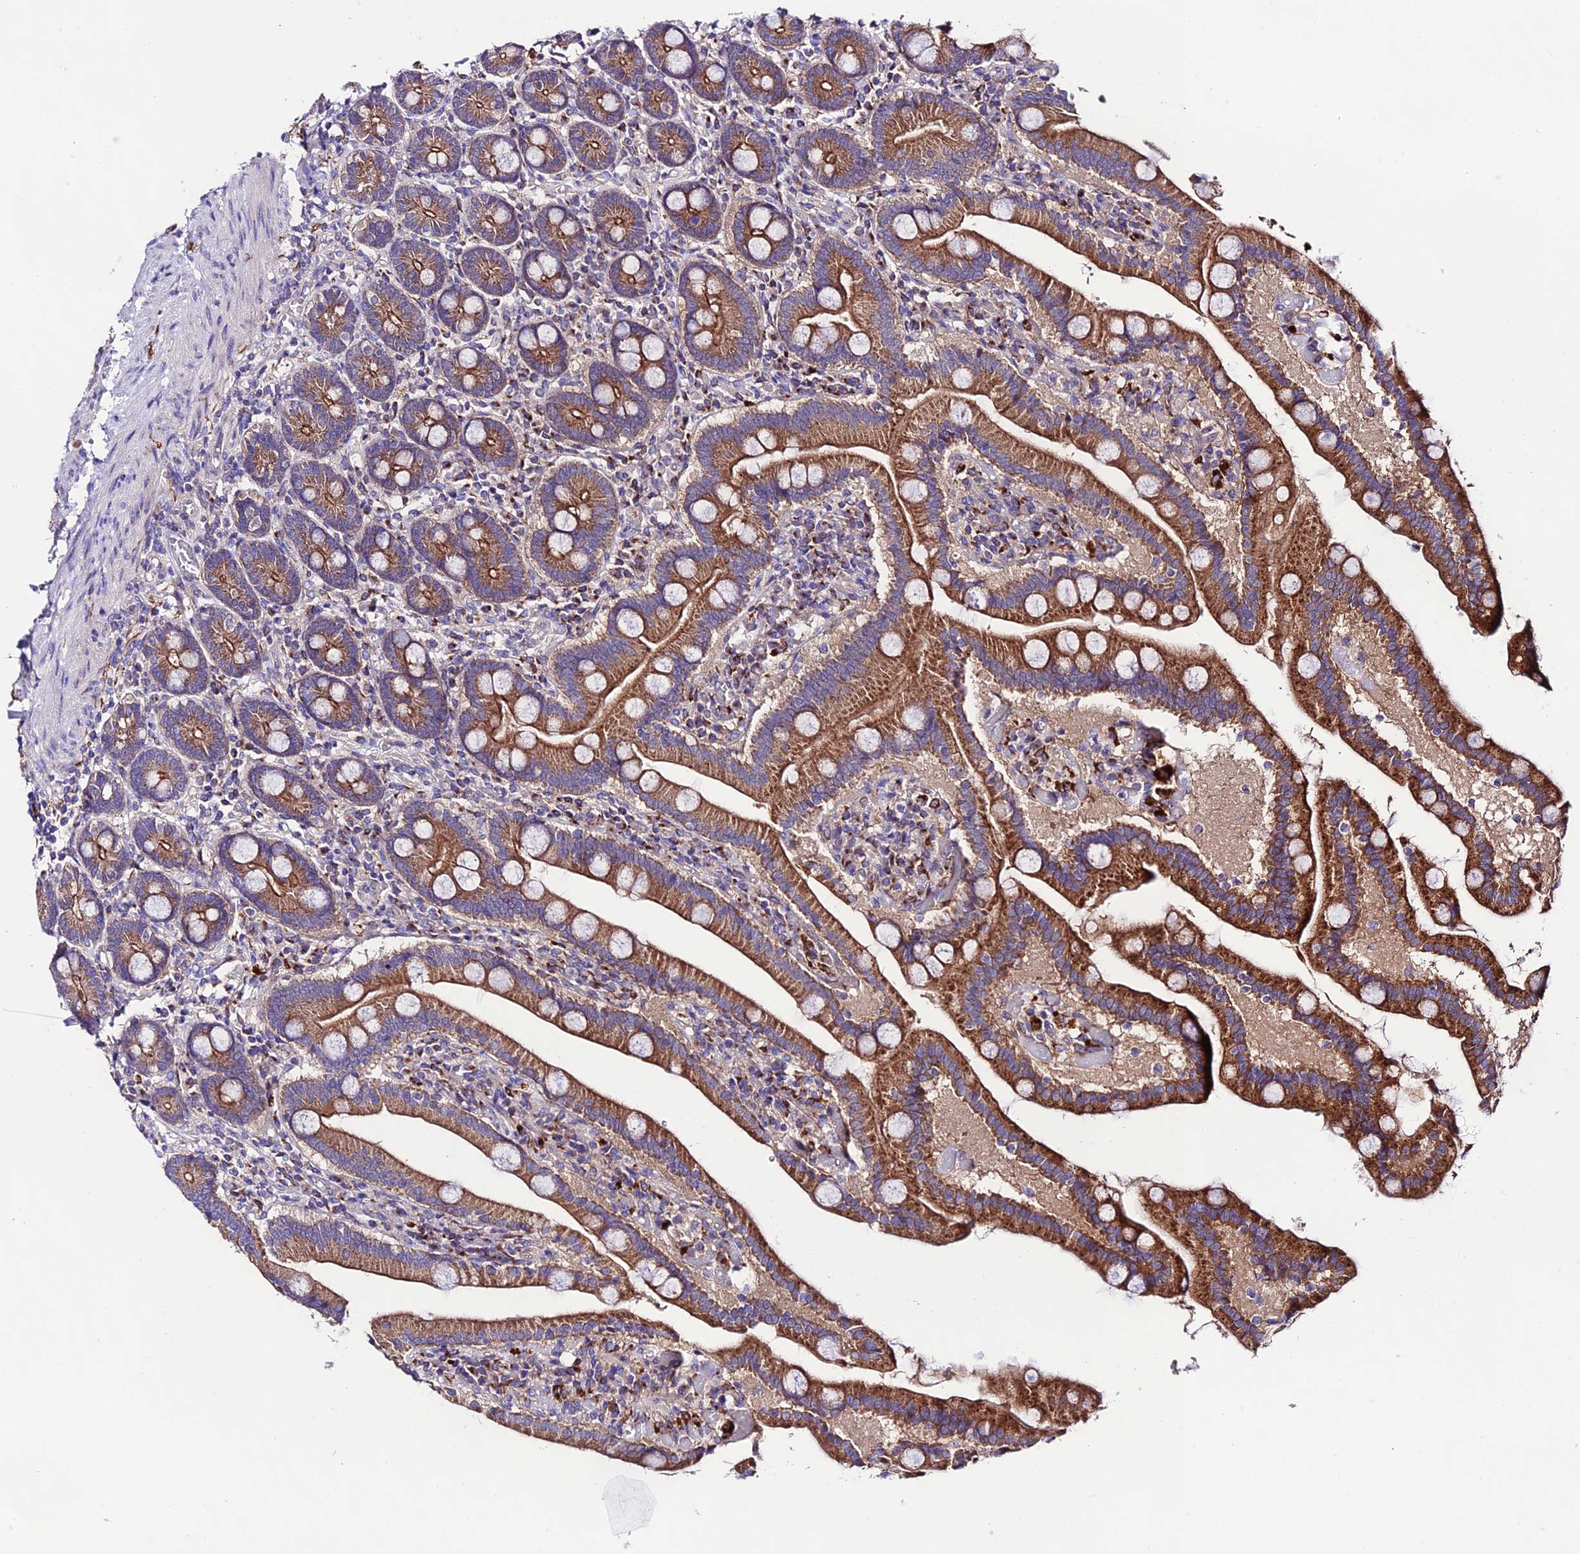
{"staining": {"intensity": "strong", "quantity": ">75%", "location": "cytoplasmic/membranous"}, "tissue": "duodenum", "cell_type": "Glandular cells", "image_type": "normal", "snomed": [{"axis": "morphology", "description": "Normal tissue, NOS"}, {"axis": "topography", "description": "Duodenum"}], "caption": "High-power microscopy captured an IHC histopathology image of benign duodenum, revealing strong cytoplasmic/membranous staining in approximately >75% of glandular cells. The staining was performed using DAB to visualize the protein expression in brown, while the nuclei were stained in blue with hematoxylin (Magnification: 20x).", "gene": "LACTB2", "patient": {"sex": "female", "age": 62}}